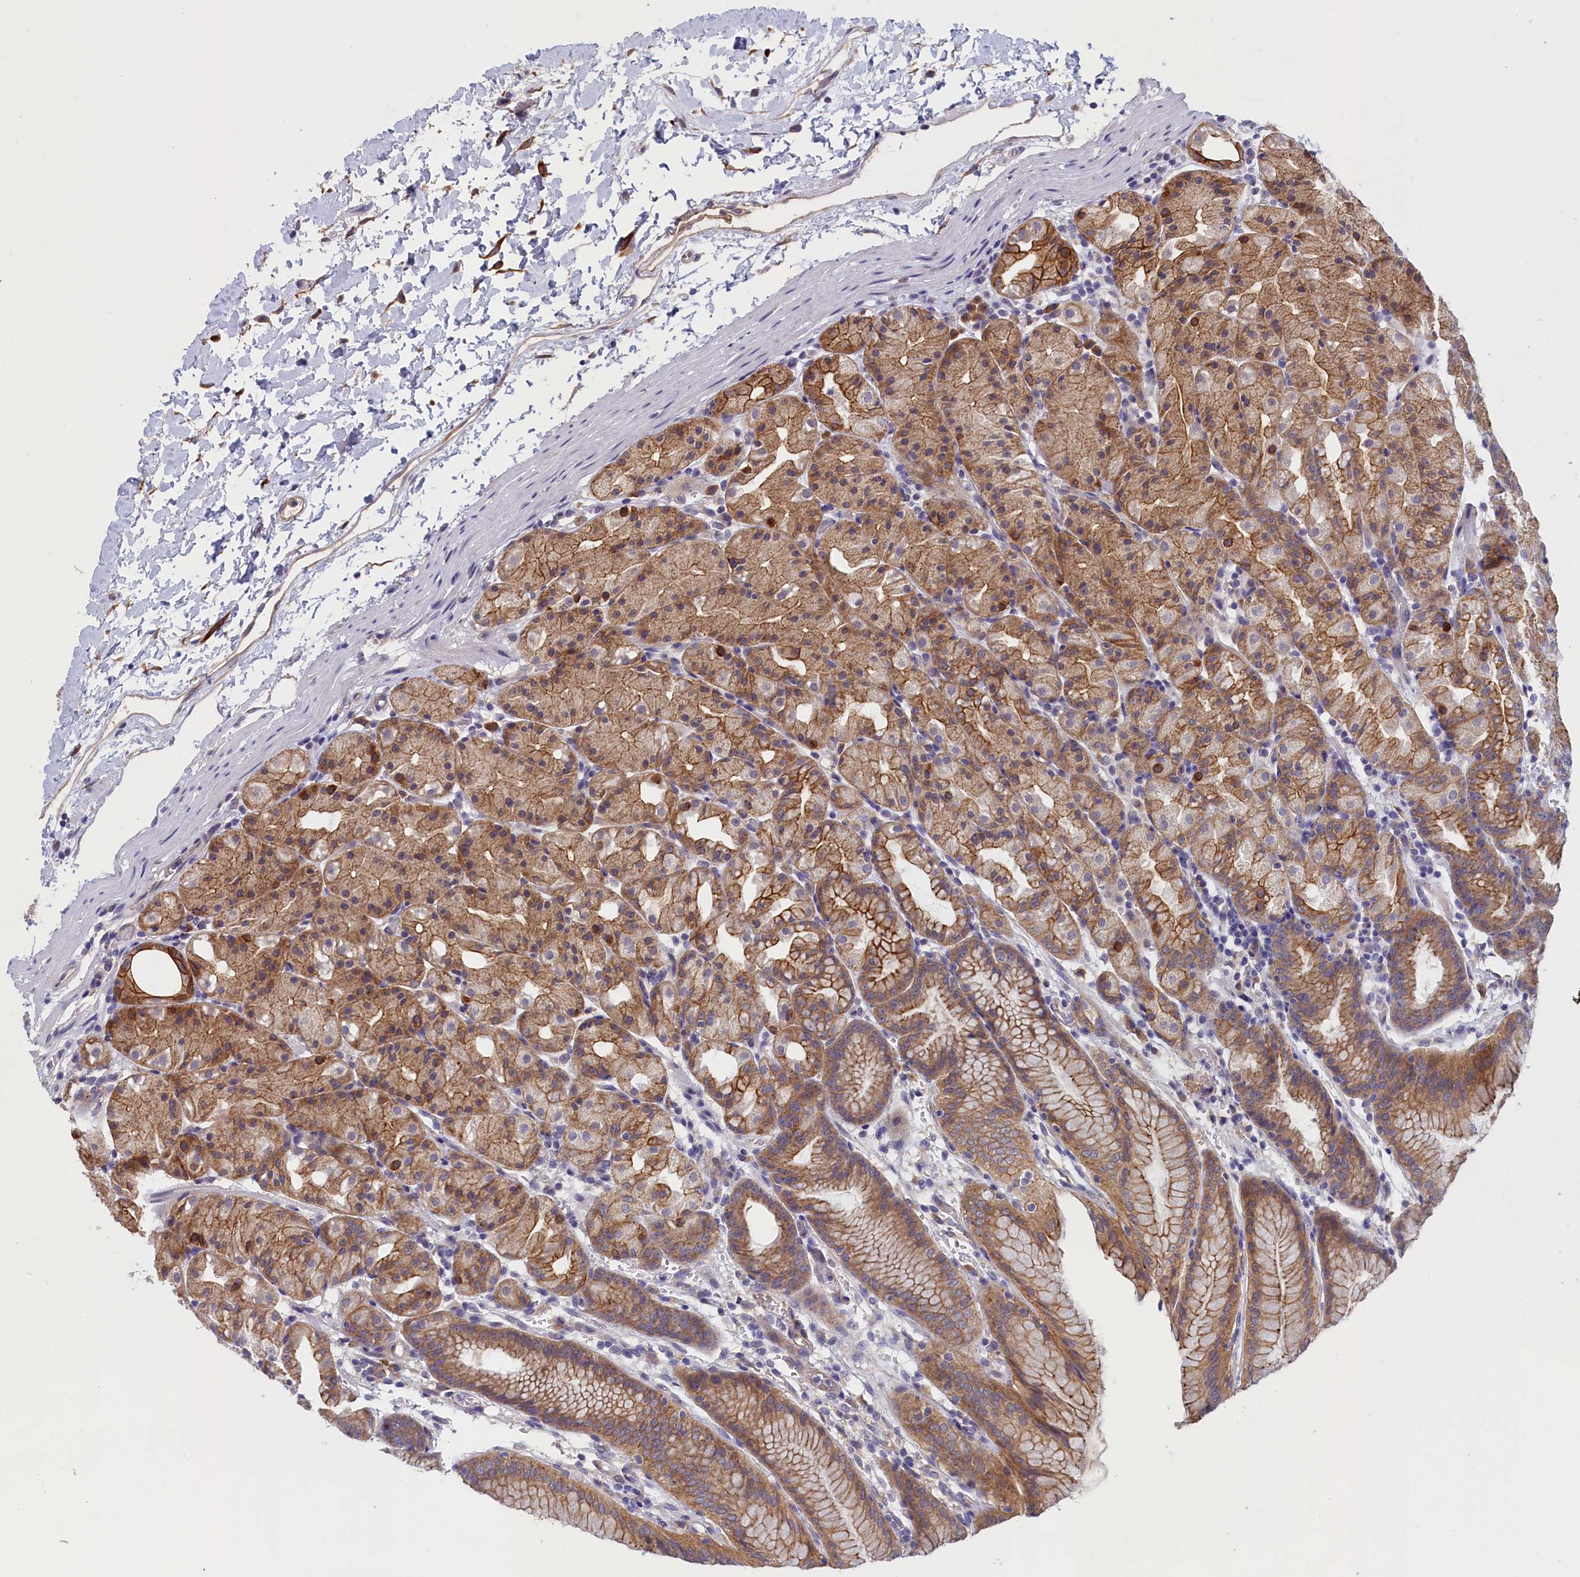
{"staining": {"intensity": "strong", "quantity": "25%-75%", "location": "cytoplasmic/membranous"}, "tissue": "stomach", "cell_type": "Glandular cells", "image_type": "normal", "snomed": [{"axis": "morphology", "description": "Normal tissue, NOS"}, {"axis": "topography", "description": "Stomach, upper"}], "caption": "An immunohistochemistry (IHC) image of normal tissue is shown. Protein staining in brown shows strong cytoplasmic/membranous positivity in stomach within glandular cells.", "gene": "COL19A1", "patient": {"sex": "male", "age": 48}}